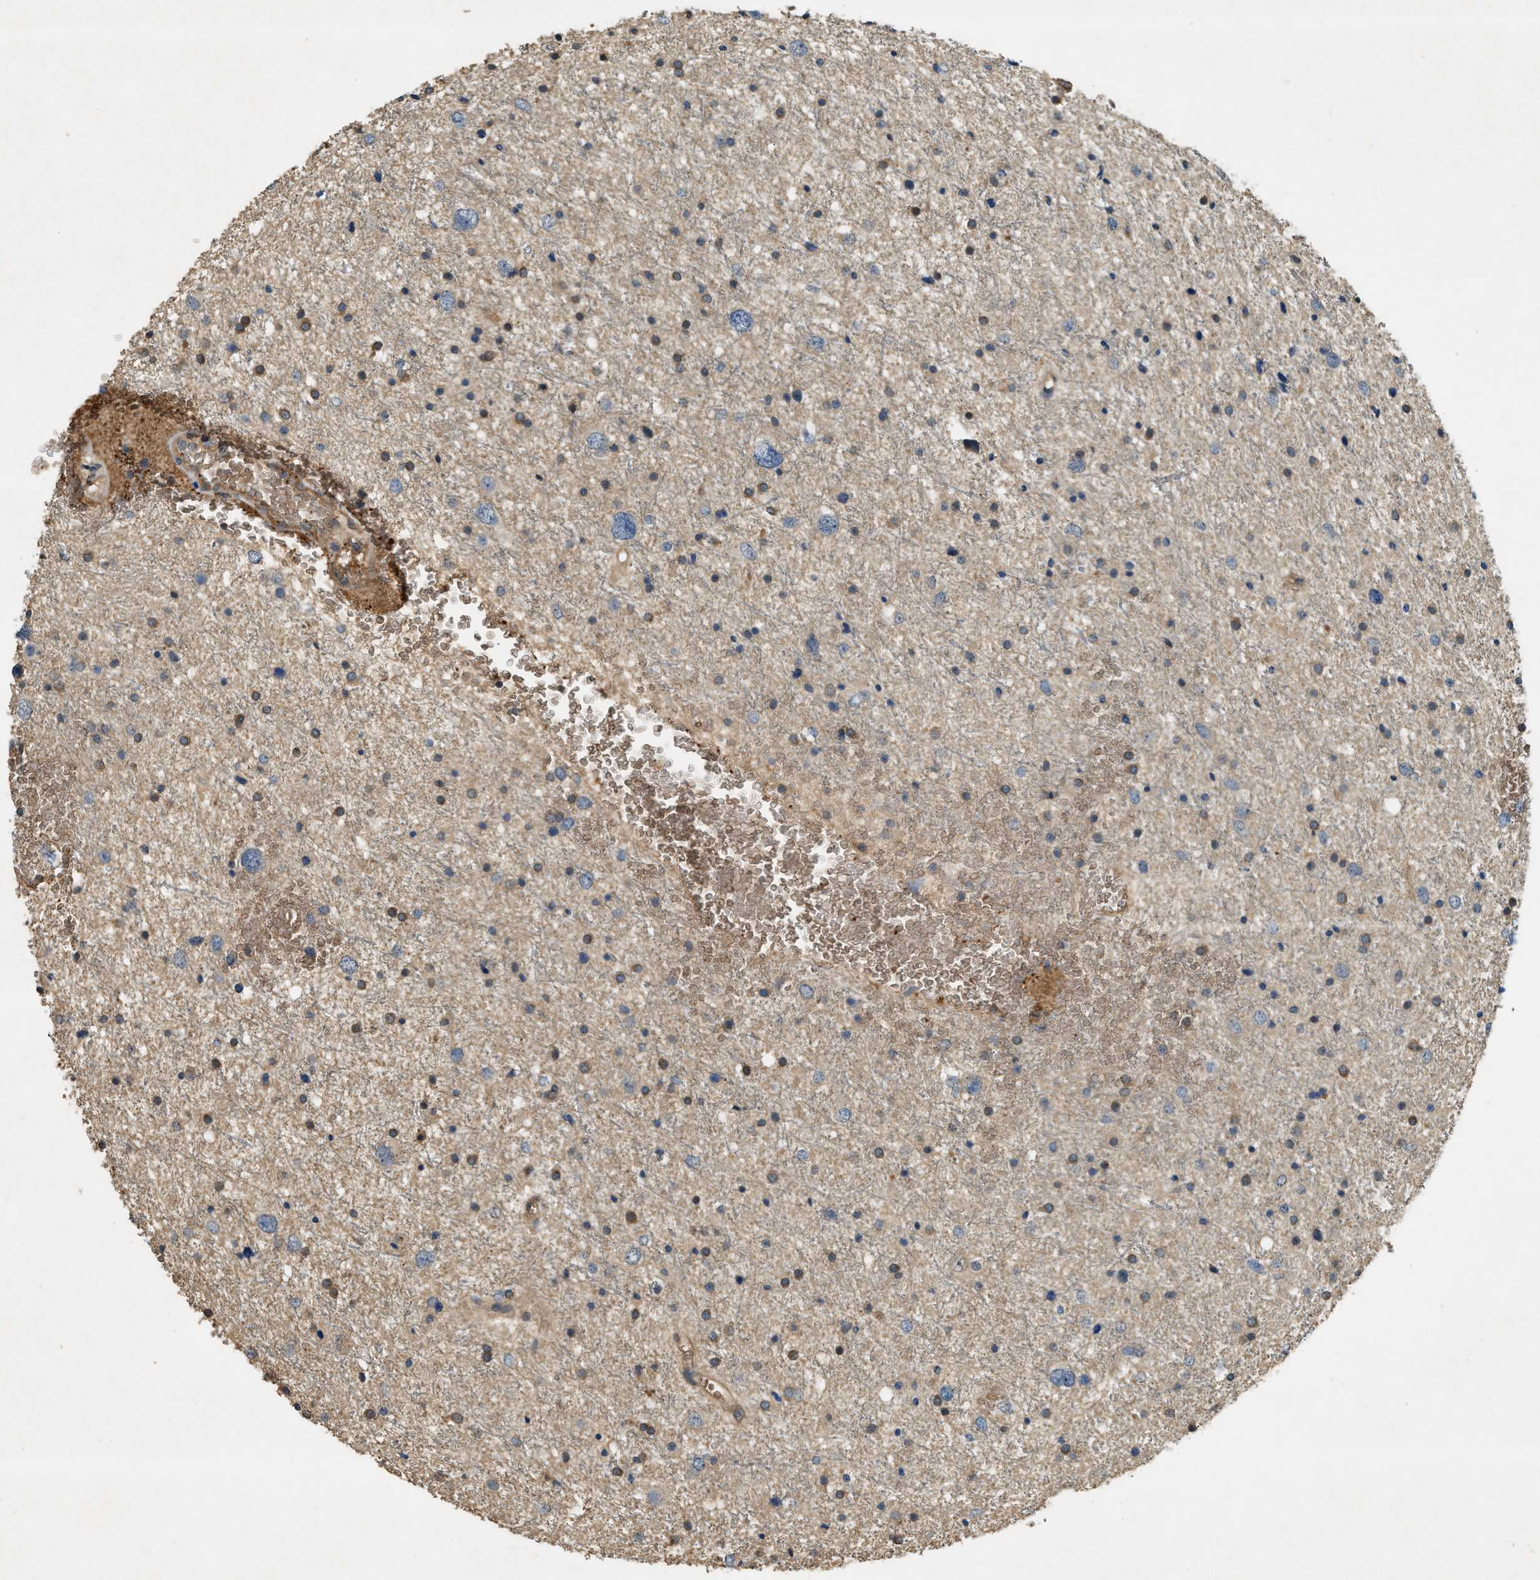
{"staining": {"intensity": "weak", "quantity": "25%-75%", "location": "cytoplasmic/membranous"}, "tissue": "glioma", "cell_type": "Tumor cells", "image_type": "cancer", "snomed": [{"axis": "morphology", "description": "Glioma, malignant, Low grade"}, {"axis": "topography", "description": "Brain"}], "caption": "Immunohistochemical staining of glioma shows low levels of weak cytoplasmic/membranous staining in about 25%-75% of tumor cells.", "gene": "CFLAR", "patient": {"sex": "female", "age": 37}}